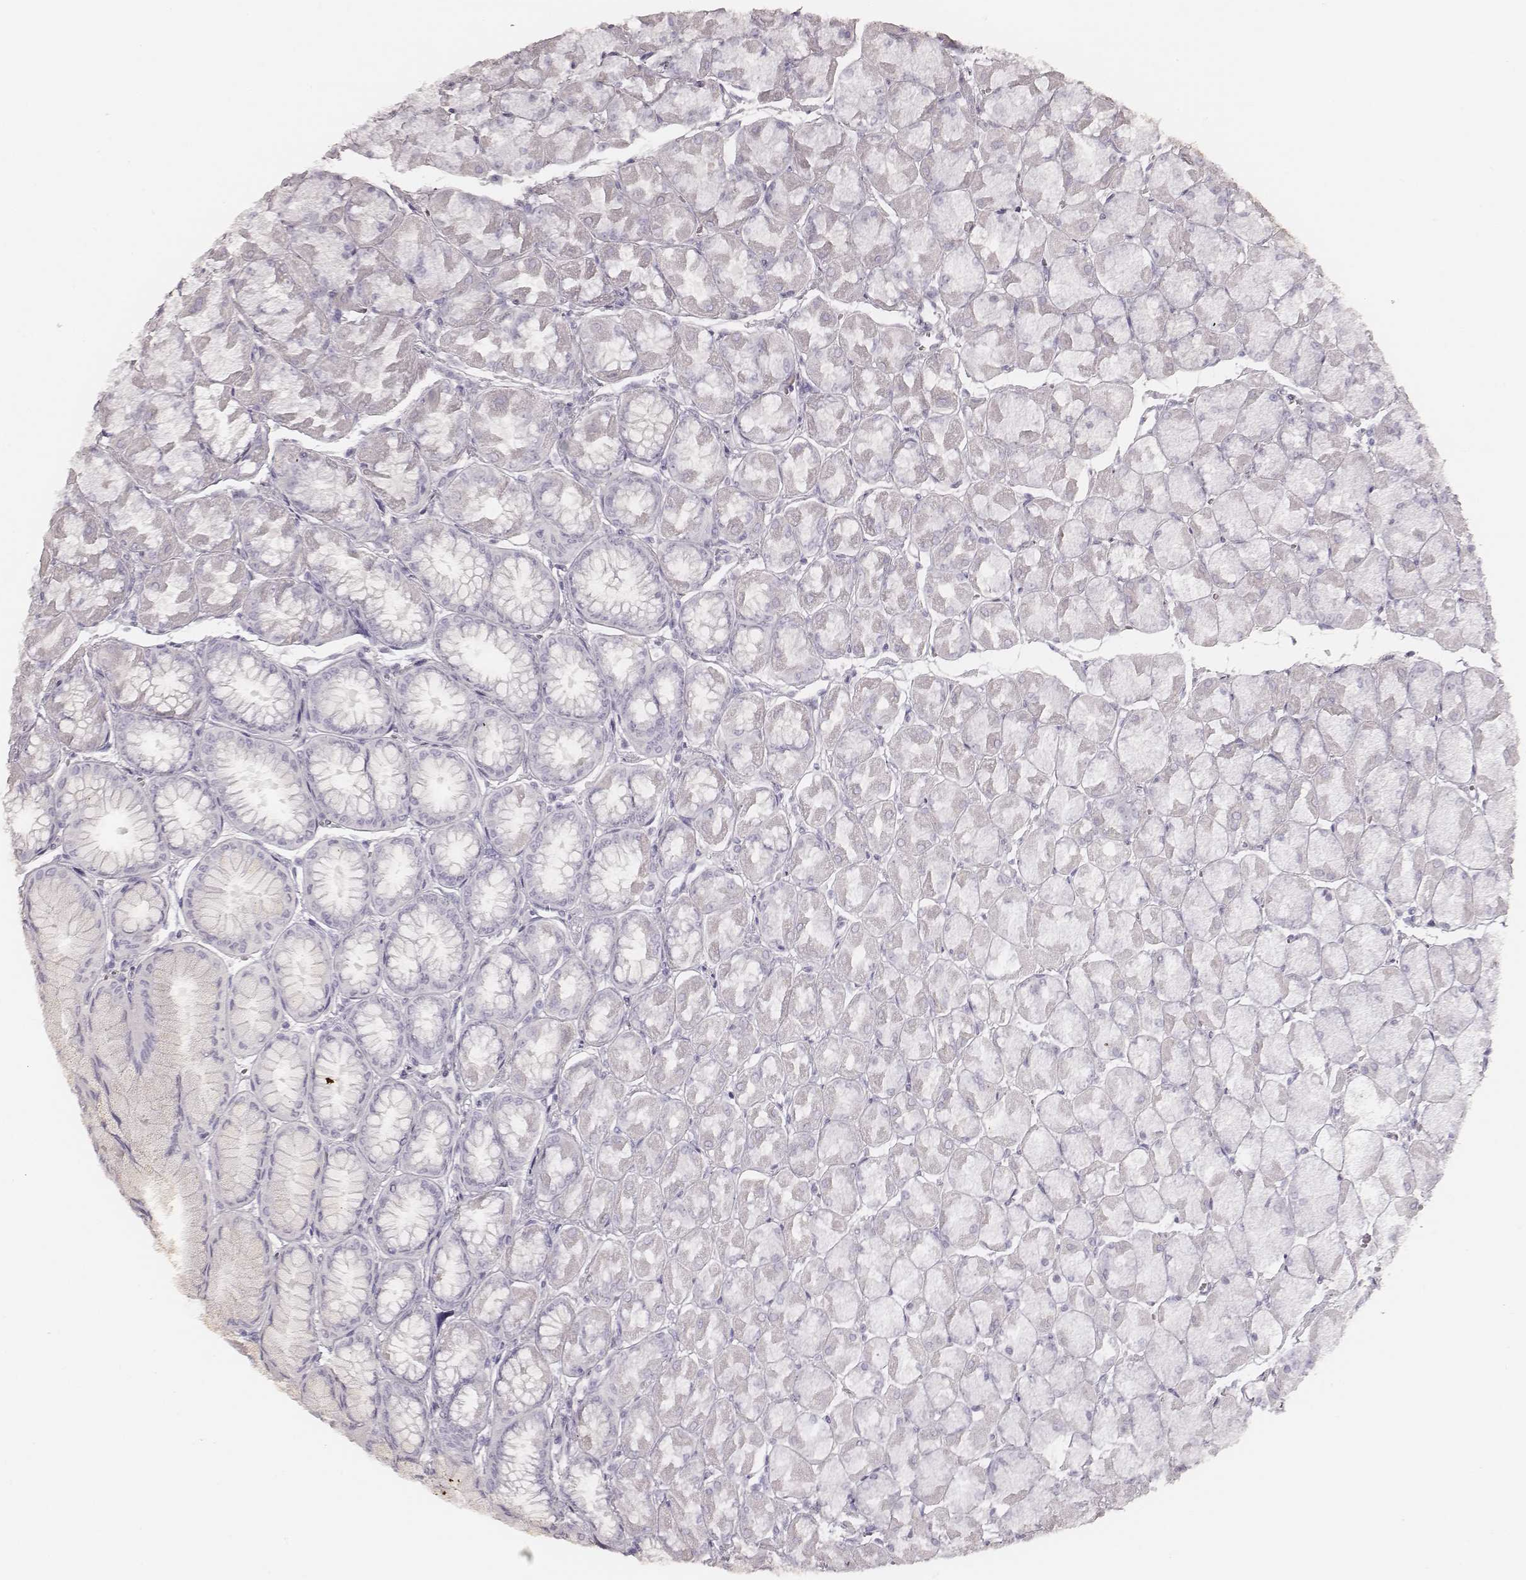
{"staining": {"intensity": "negative", "quantity": "none", "location": "none"}, "tissue": "stomach", "cell_type": "Glandular cells", "image_type": "normal", "snomed": [{"axis": "morphology", "description": "Normal tissue, NOS"}, {"axis": "topography", "description": "Stomach, upper"}], "caption": "IHC of benign human stomach exhibits no staining in glandular cells.", "gene": "KRT34", "patient": {"sex": "male", "age": 60}}